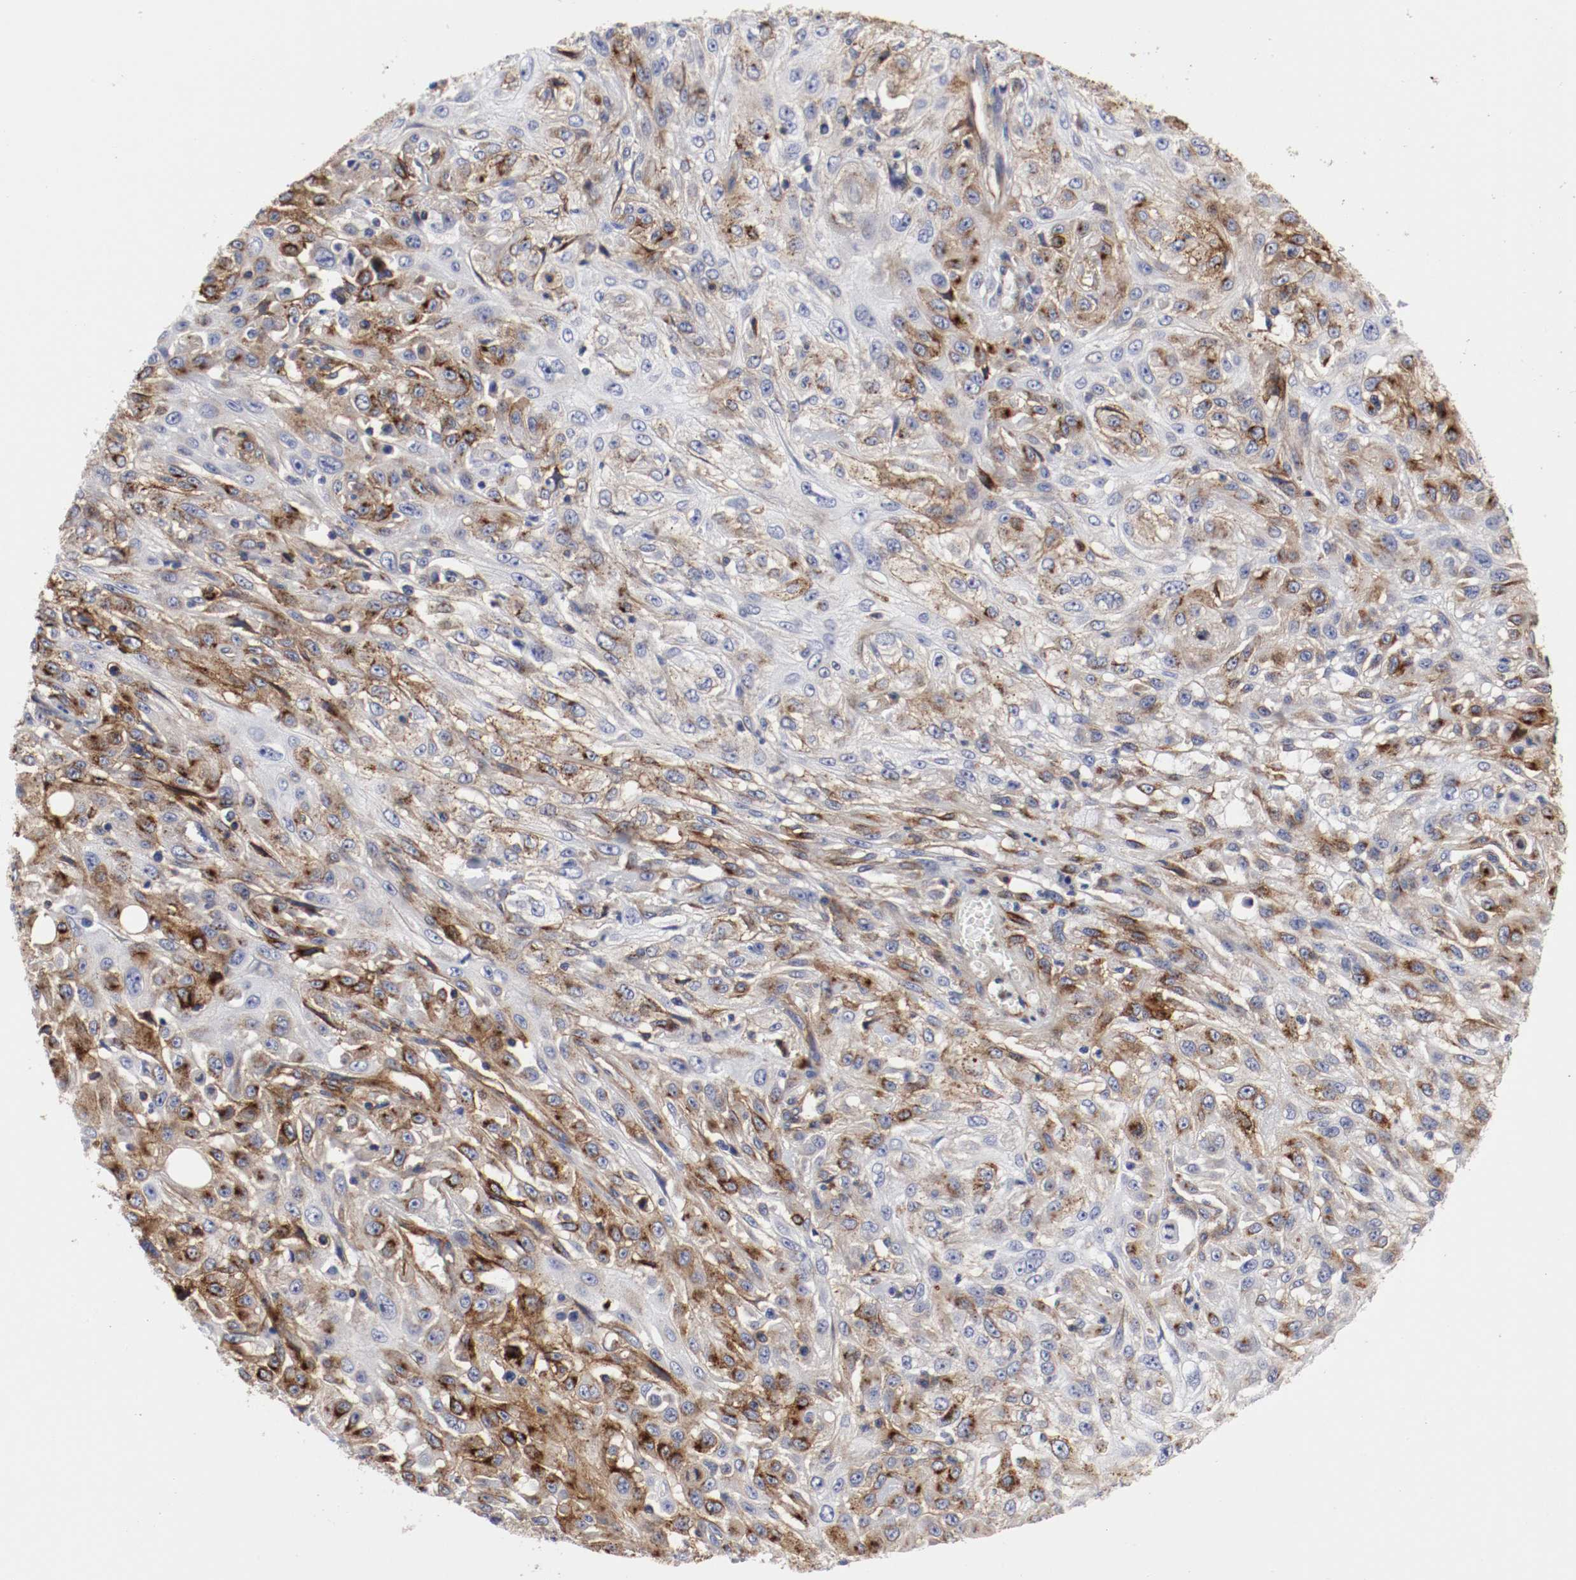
{"staining": {"intensity": "strong", "quantity": ">75%", "location": "cytoplasmic/membranous"}, "tissue": "skin cancer", "cell_type": "Tumor cells", "image_type": "cancer", "snomed": [{"axis": "morphology", "description": "Squamous cell carcinoma, NOS"}, {"axis": "topography", "description": "Skin"}], "caption": "An image of human skin cancer (squamous cell carcinoma) stained for a protein demonstrates strong cytoplasmic/membranous brown staining in tumor cells.", "gene": "IFITM1", "patient": {"sex": "male", "age": 75}}